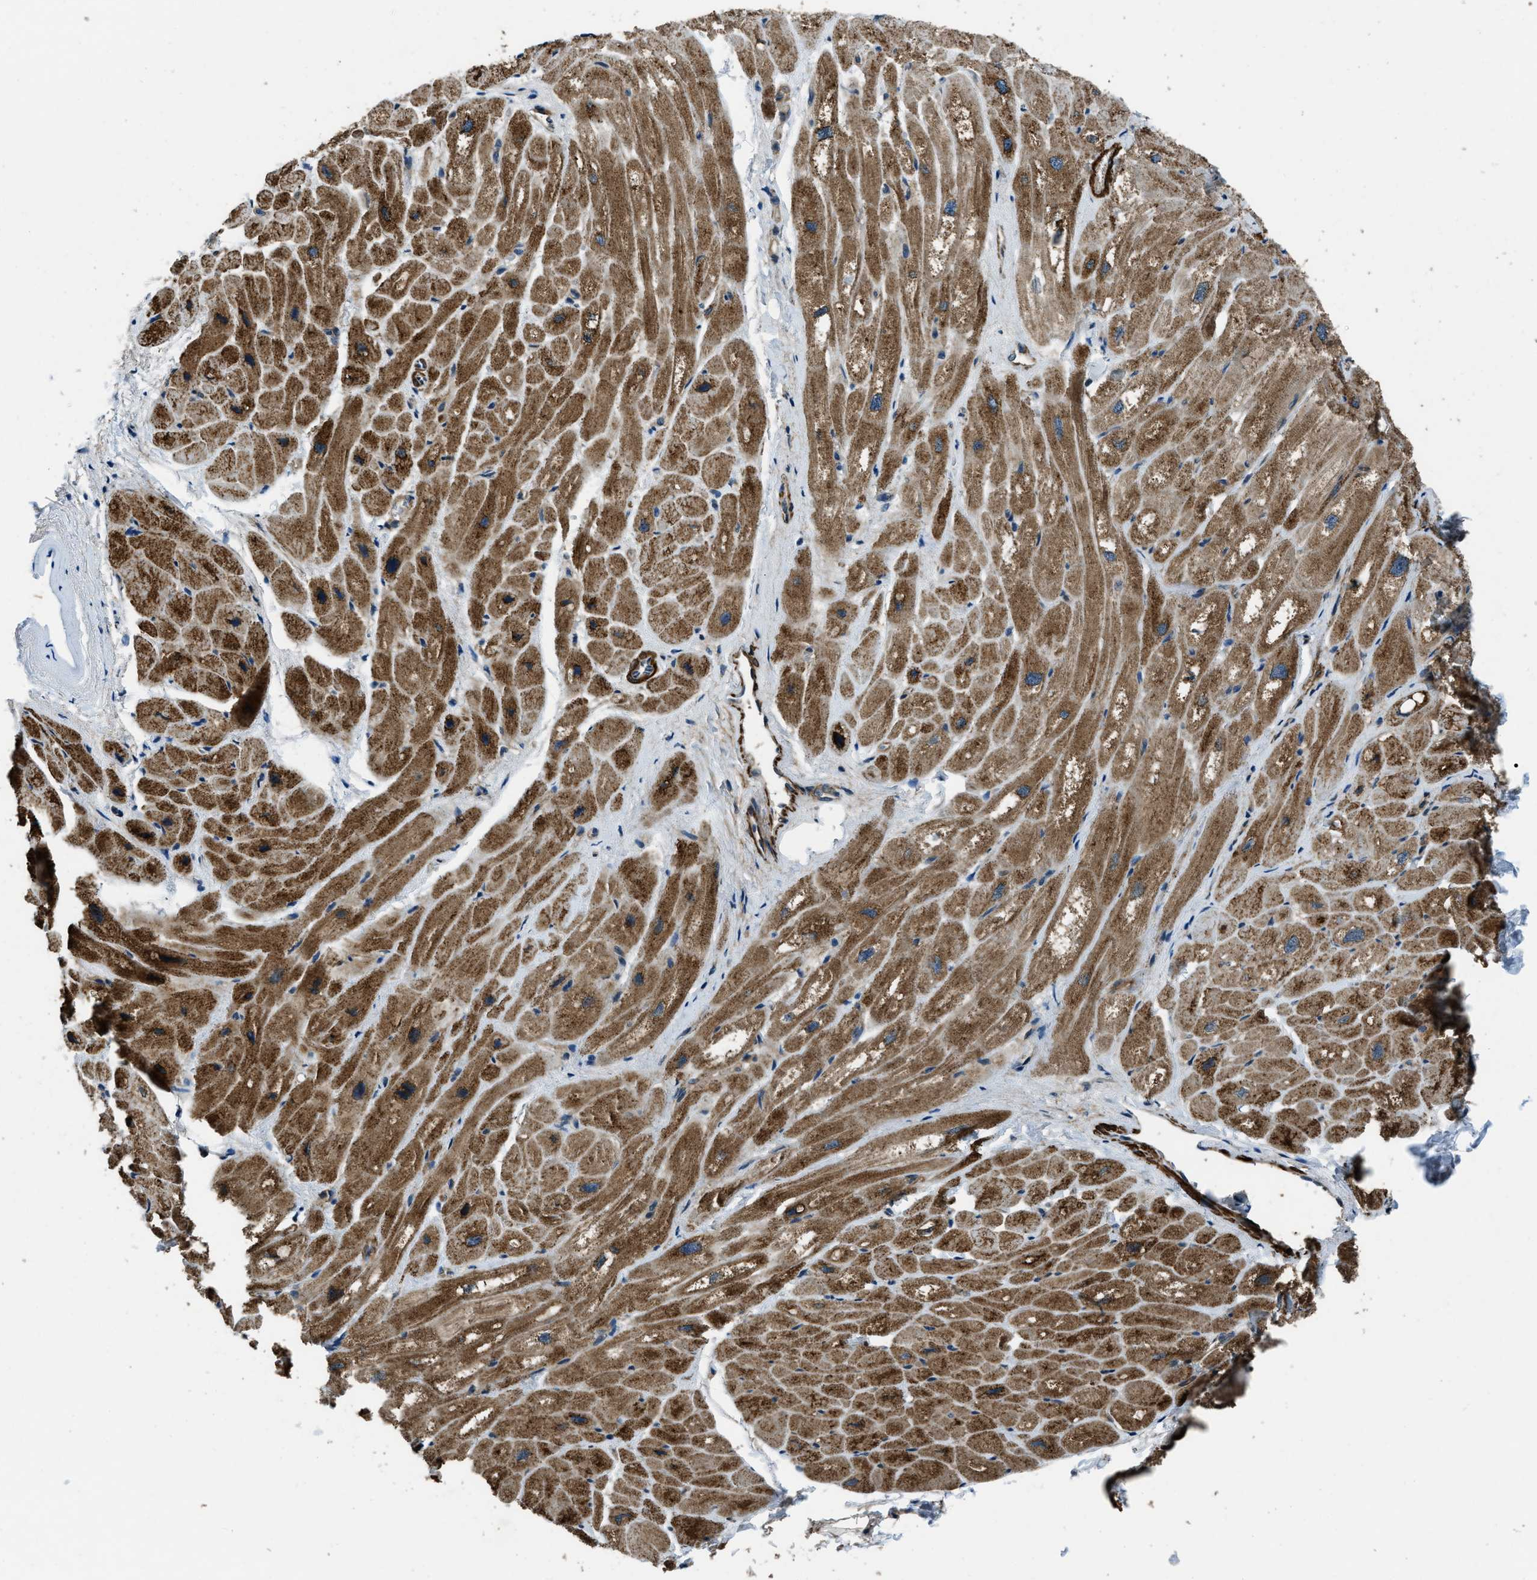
{"staining": {"intensity": "moderate", "quantity": ">75%", "location": "cytoplasmic/membranous"}, "tissue": "heart muscle", "cell_type": "Cardiomyocytes", "image_type": "normal", "snomed": [{"axis": "morphology", "description": "Normal tissue, NOS"}, {"axis": "topography", "description": "Heart"}], "caption": "Heart muscle stained with immunohistochemistry (IHC) reveals moderate cytoplasmic/membranous expression in approximately >75% of cardiomyocytes.", "gene": "NUDCD3", "patient": {"sex": "male", "age": 49}}